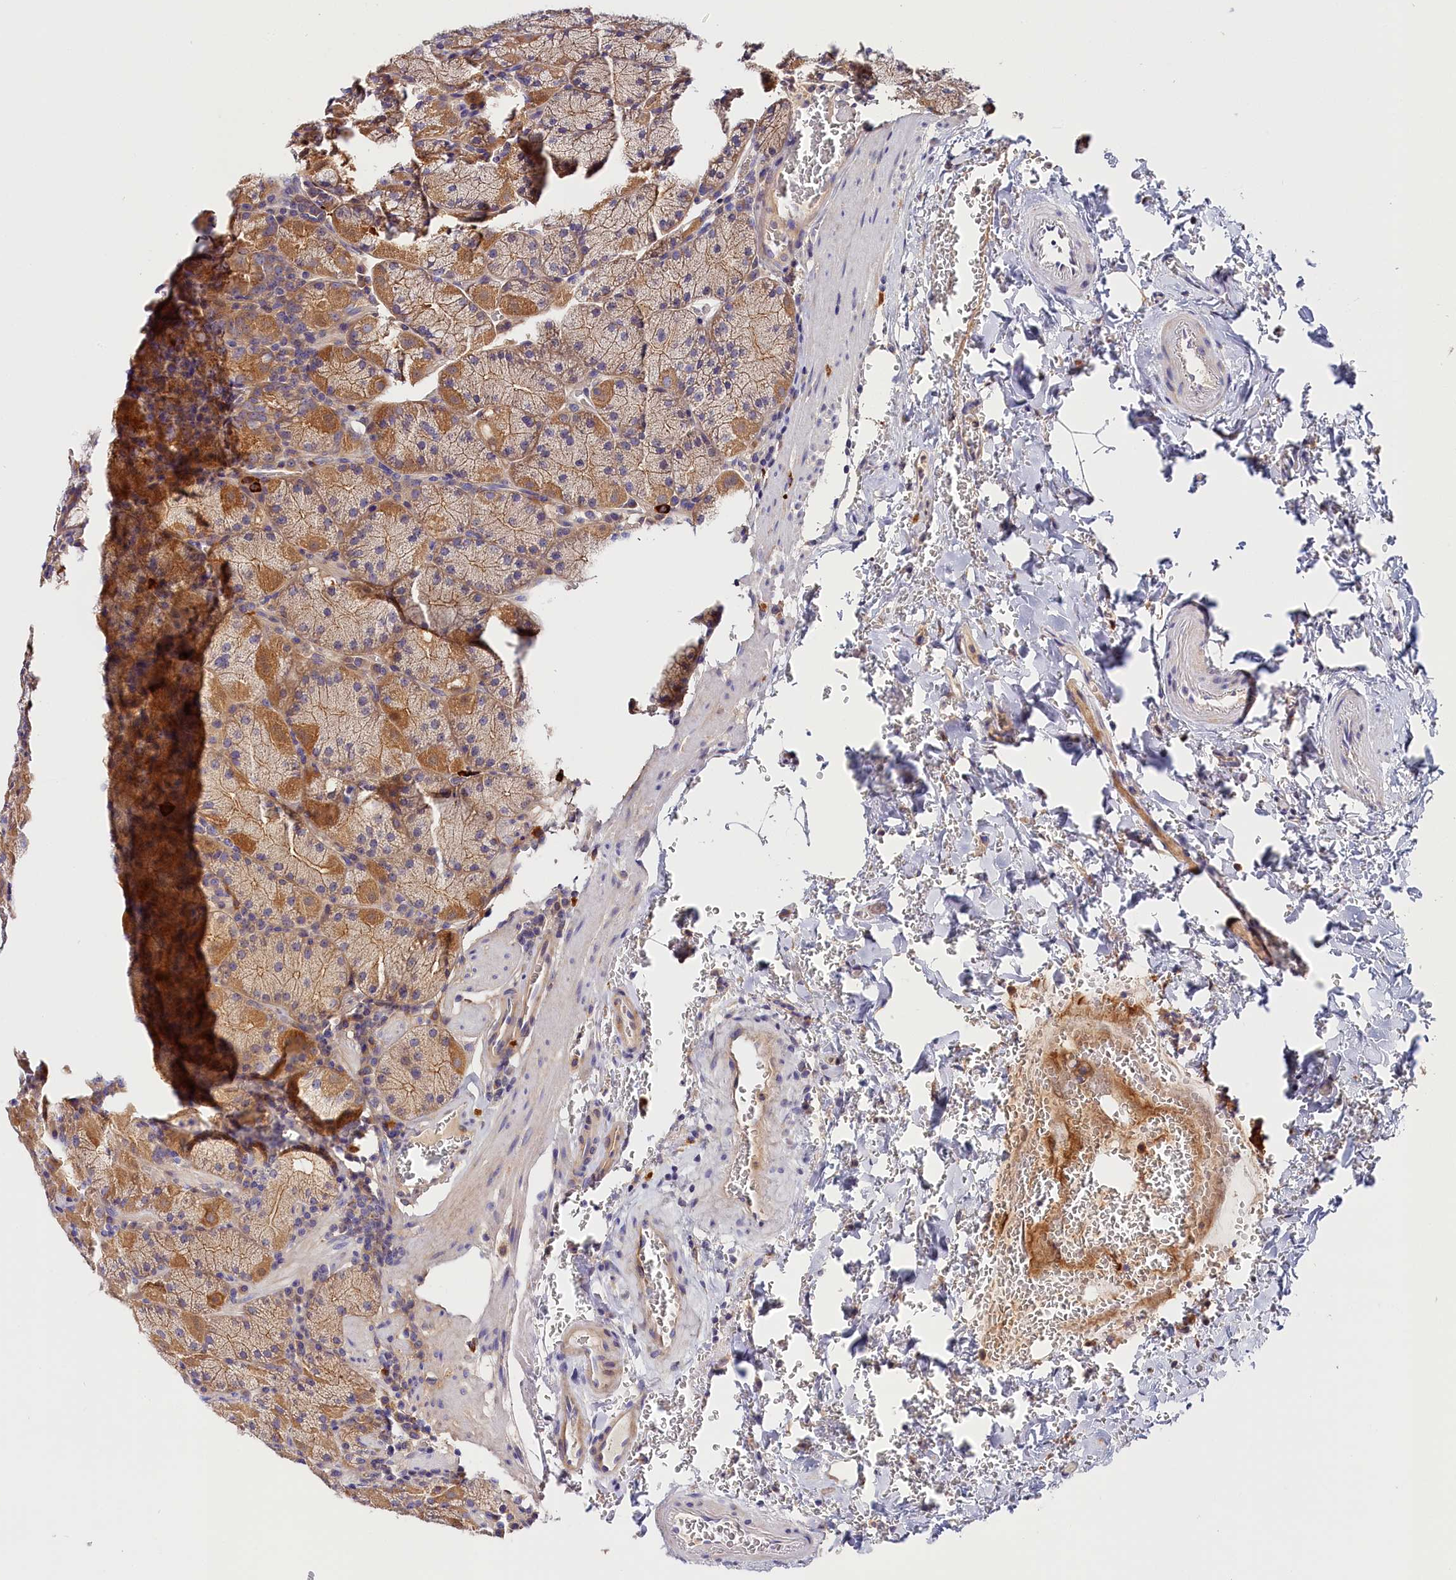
{"staining": {"intensity": "moderate", "quantity": "25%-75%", "location": "cytoplasmic/membranous"}, "tissue": "stomach", "cell_type": "Glandular cells", "image_type": "normal", "snomed": [{"axis": "morphology", "description": "Normal tissue, NOS"}, {"axis": "topography", "description": "Stomach, upper"}, {"axis": "topography", "description": "Stomach, lower"}], "caption": "Stomach stained with a protein marker shows moderate staining in glandular cells.", "gene": "KATNB1", "patient": {"sex": "male", "age": 80}}